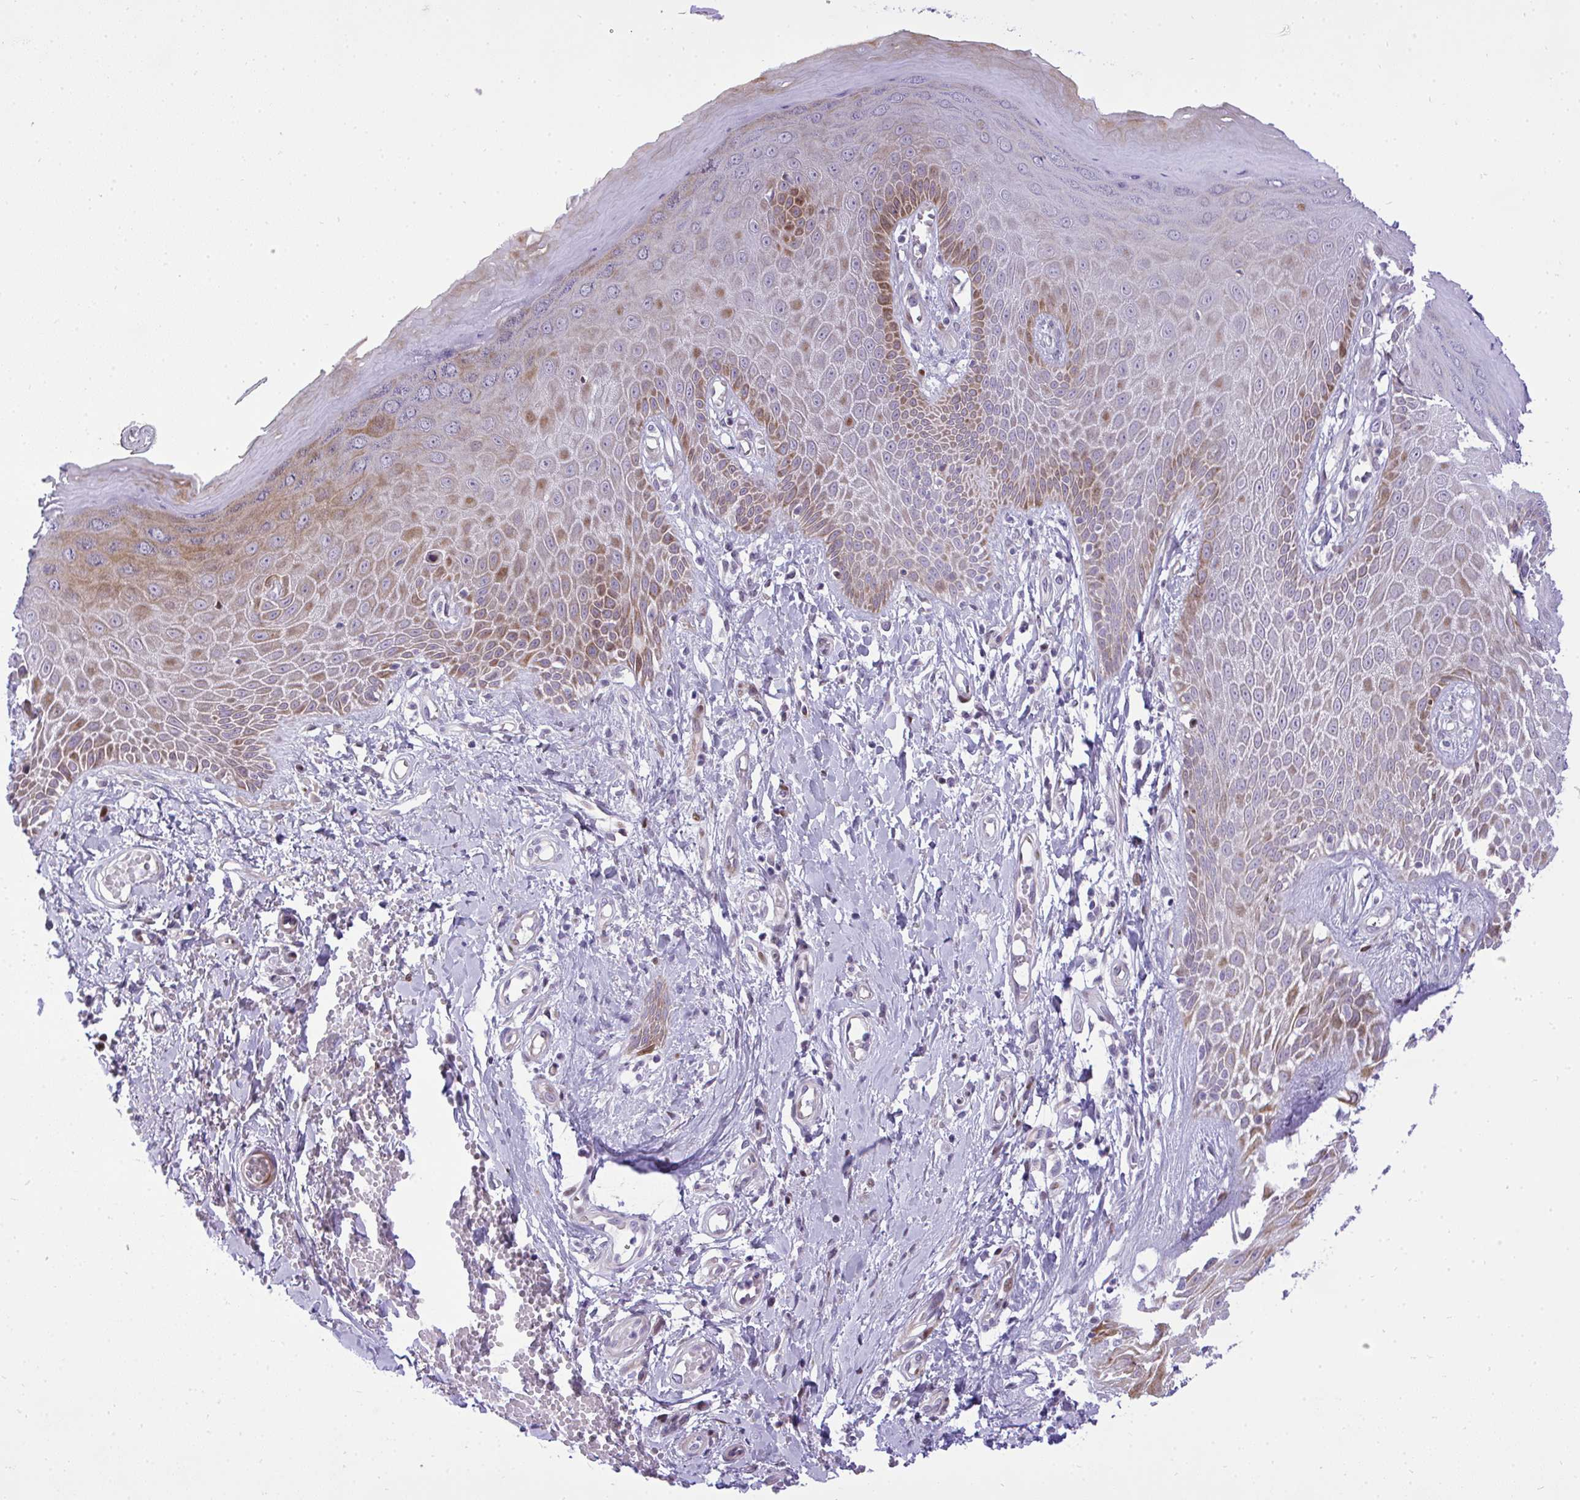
{"staining": {"intensity": "moderate", "quantity": "25%-75%", "location": "cytoplasmic/membranous,nuclear"}, "tissue": "skin", "cell_type": "Epidermal cells", "image_type": "normal", "snomed": [{"axis": "morphology", "description": "Normal tissue, NOS"}, {"axis": "topography", "description": "Anal"}, {"axis": "topography", "description": "Peripheral nerve tissue"}], "caption": "This image exhibits normal skin stained with immunohistochemistry to label a protein in brown. The cytoplasmic/membranous,nuclear of epidermal cells show moderate positivity for the protein. Nuclei are counter-stained blue.", "gene": "CASTOR2", "patient": {"sex": "male", "age": 78}}